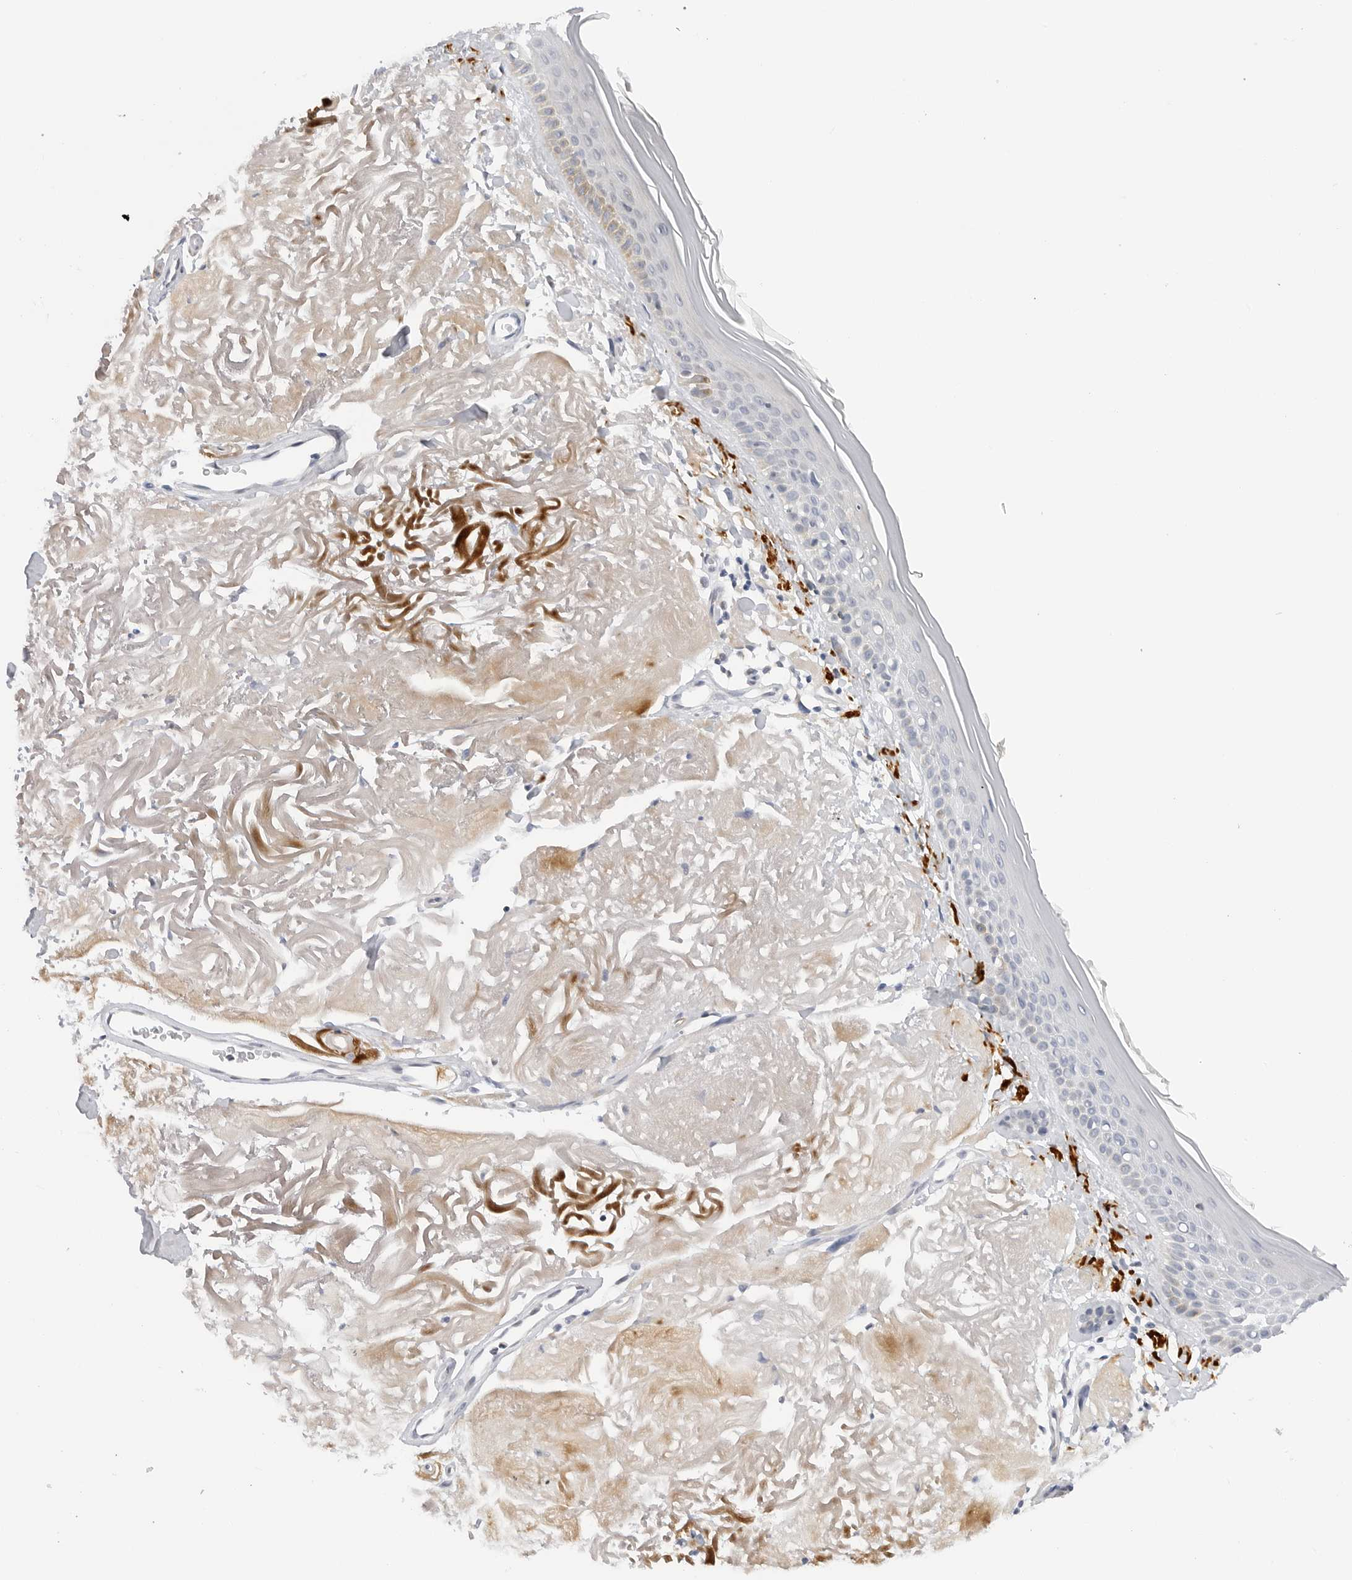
{"staining": {"intensity": "negative", "quantity": "none", "location": "none"}, "tissue": "skin", "cell_type": "Fibroblasts", "image_type": "normal", "snomed": [{"axis": "morphology", "description": "Normal tissue, NOS"}, {"axis": "topography", "description": "Skin"}, {"axis": "topography", "description": "Skeletal muscle"}], "caption": "Skin stained for a protein using immunohistochemistry reveals no staining fibroblasts.", "gene": "MAP2K5", "patient": {"sex": "male", "age": 83}}